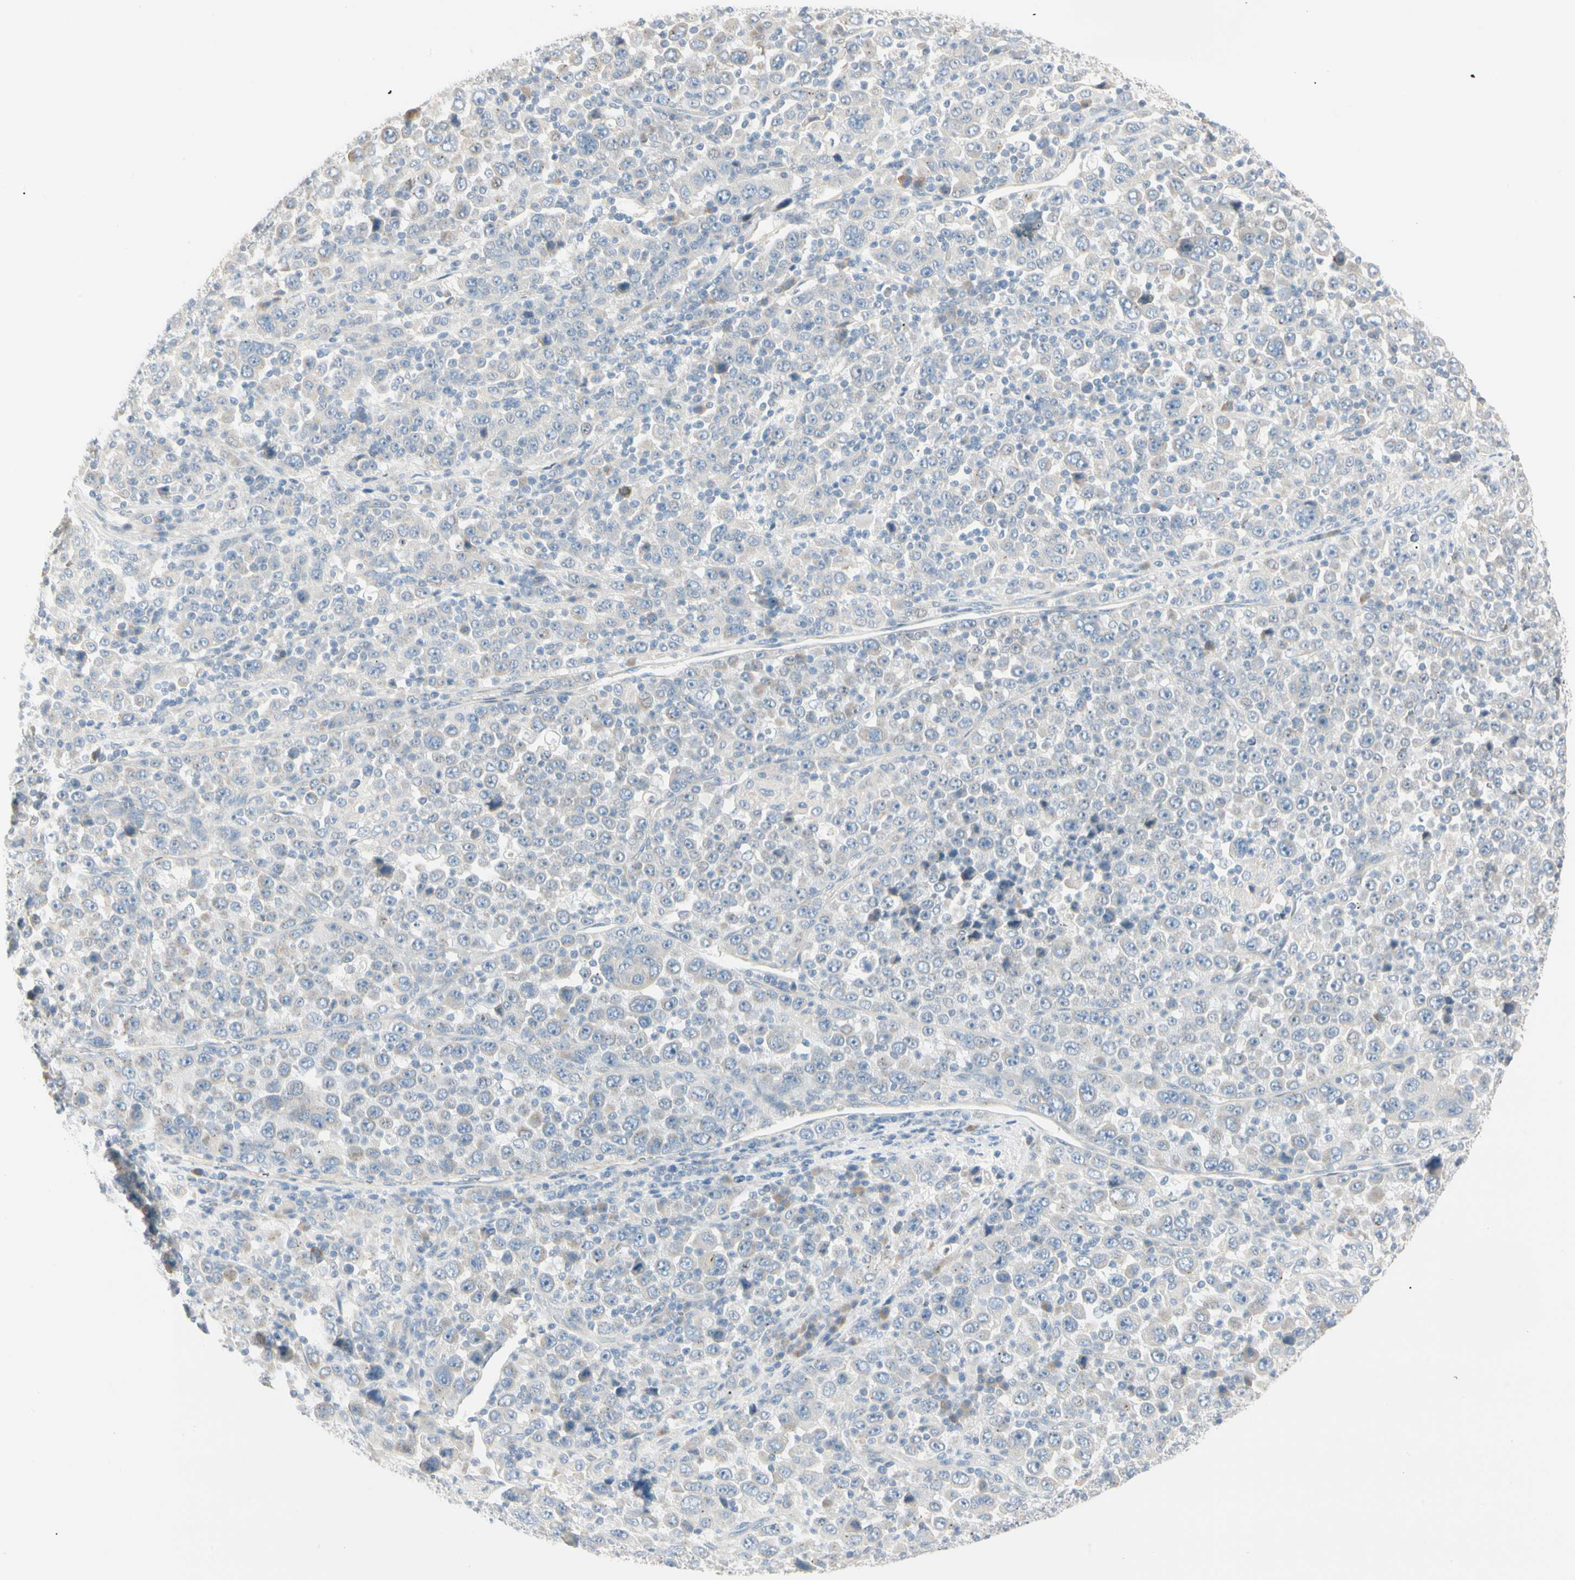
{"staining": {"intensity": "negative", "quantity": "none", "location": "none"}, "tissue": "stomach cancer", "cell_type": "Tumor cells", "image_type": "cancer", "snomed": [{"axis": "morphology", "description": "Normal tissue, NOS"}, {"axis": "morphology", "description": "Adenocarcinoma, NOS"}, {"axis": "topography", "description": "Stomach, upper"}, {"axis": "topography", "description": "Stomach"}], "caption": "Stomach cancer (adenocarcinoma) was stained to show a protein in brown. There is no significant expression in tumor cells. (IHC, brightfield microscopy, high magnification).", "gene": "ALDH18A1", "patient": {"sex": "male", "age": 59}}